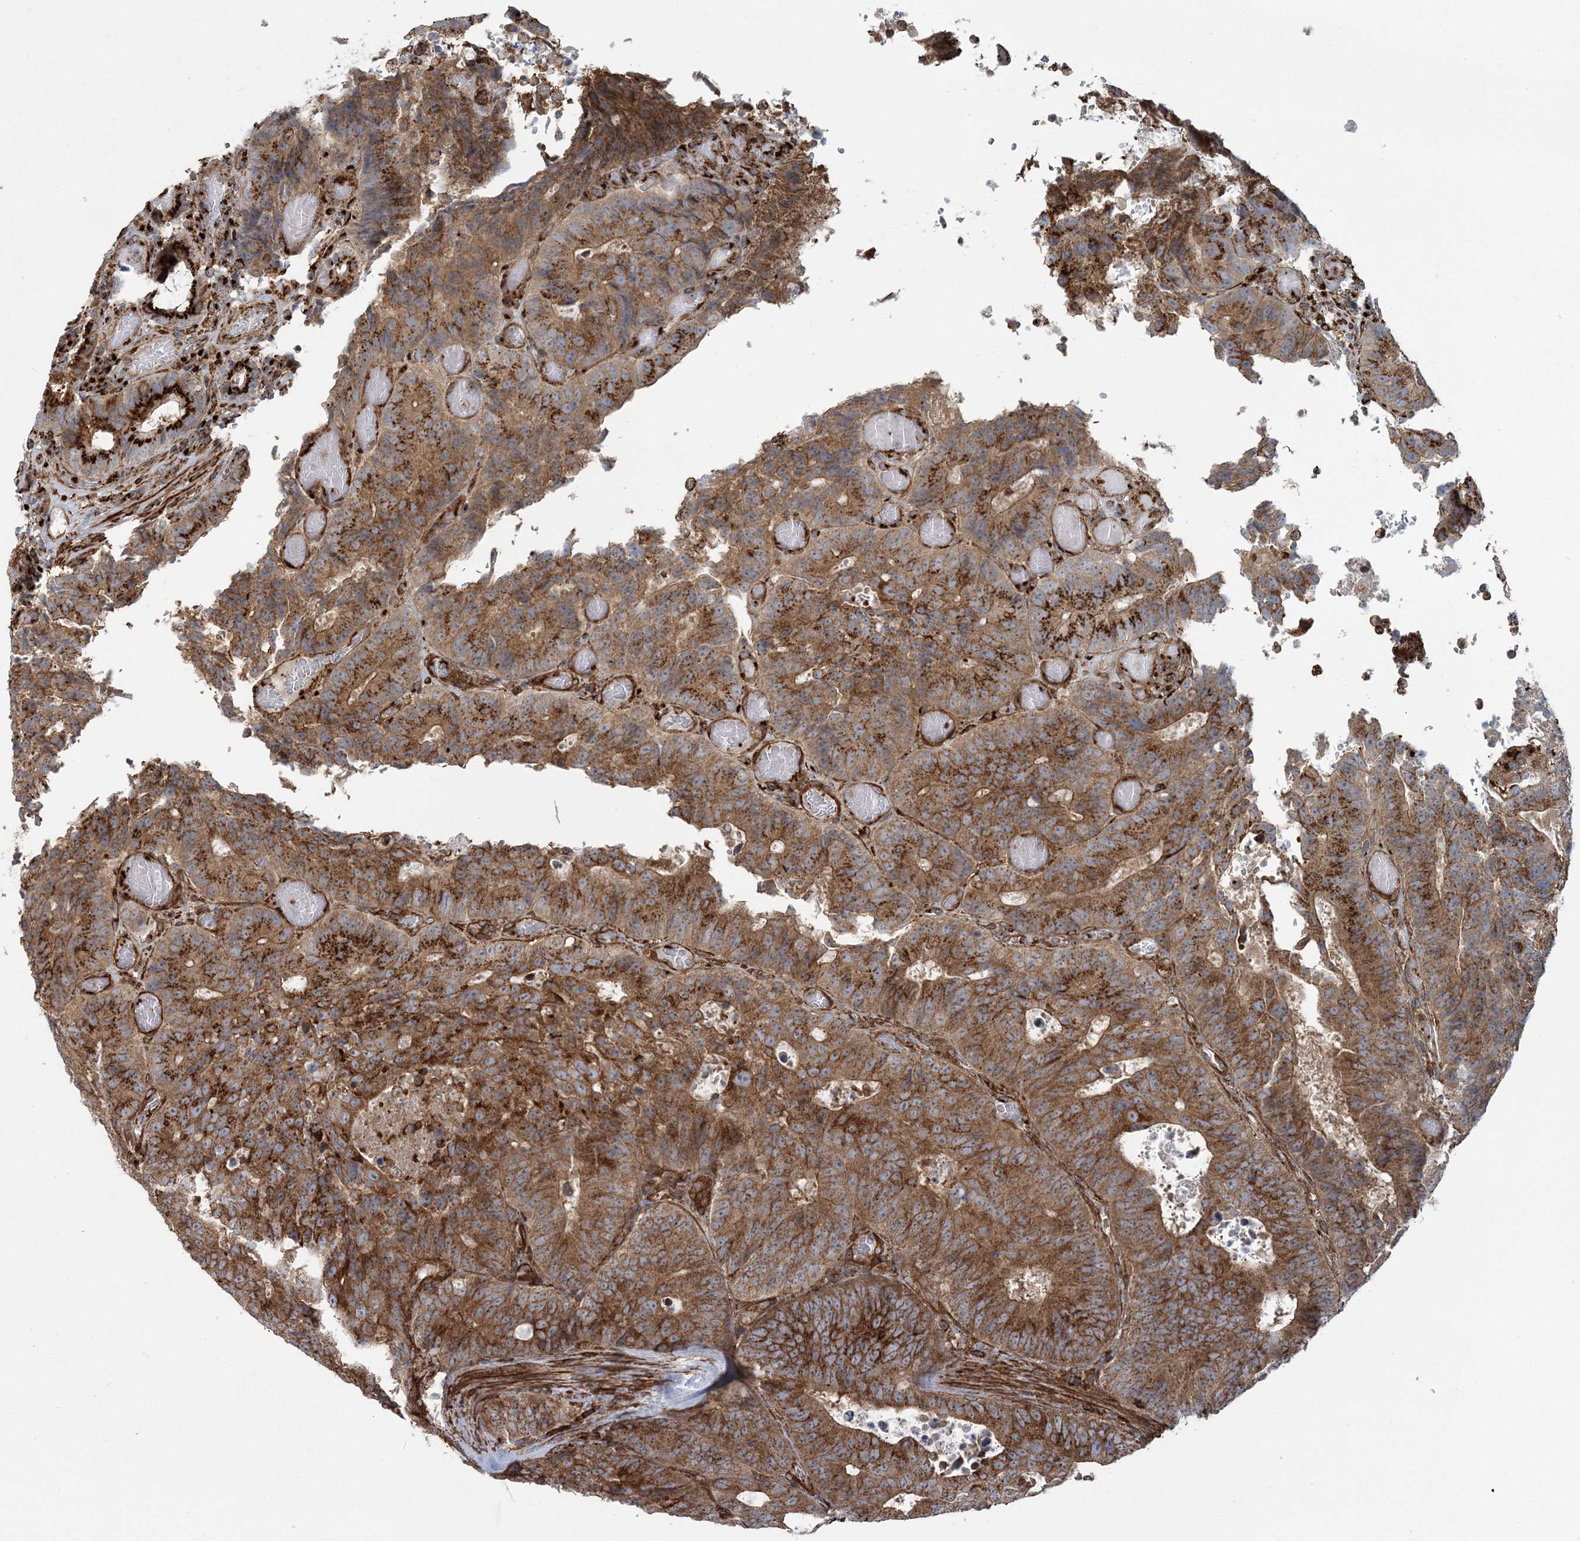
{"staining": {"intensity": "moderate", "quantity": ">75%", "location": "cytoplasmic/membranous"}, "tissue": "colorectal cancer", "cell_type": "Tumor cells", "image_type": "cancer", "snomed": [{"axis": "morphology", "description": "Adenocarcinoma, NOS"}, {"axis": "topography", "description": "Colon"}], "caption": "A brown stain shows moderate cytoplasmic/membranous staining of a protein in colorectal cancer tumor cells.", "gene": "TRAF3IP2", "patient": {"sex": "male", "age": 87}}